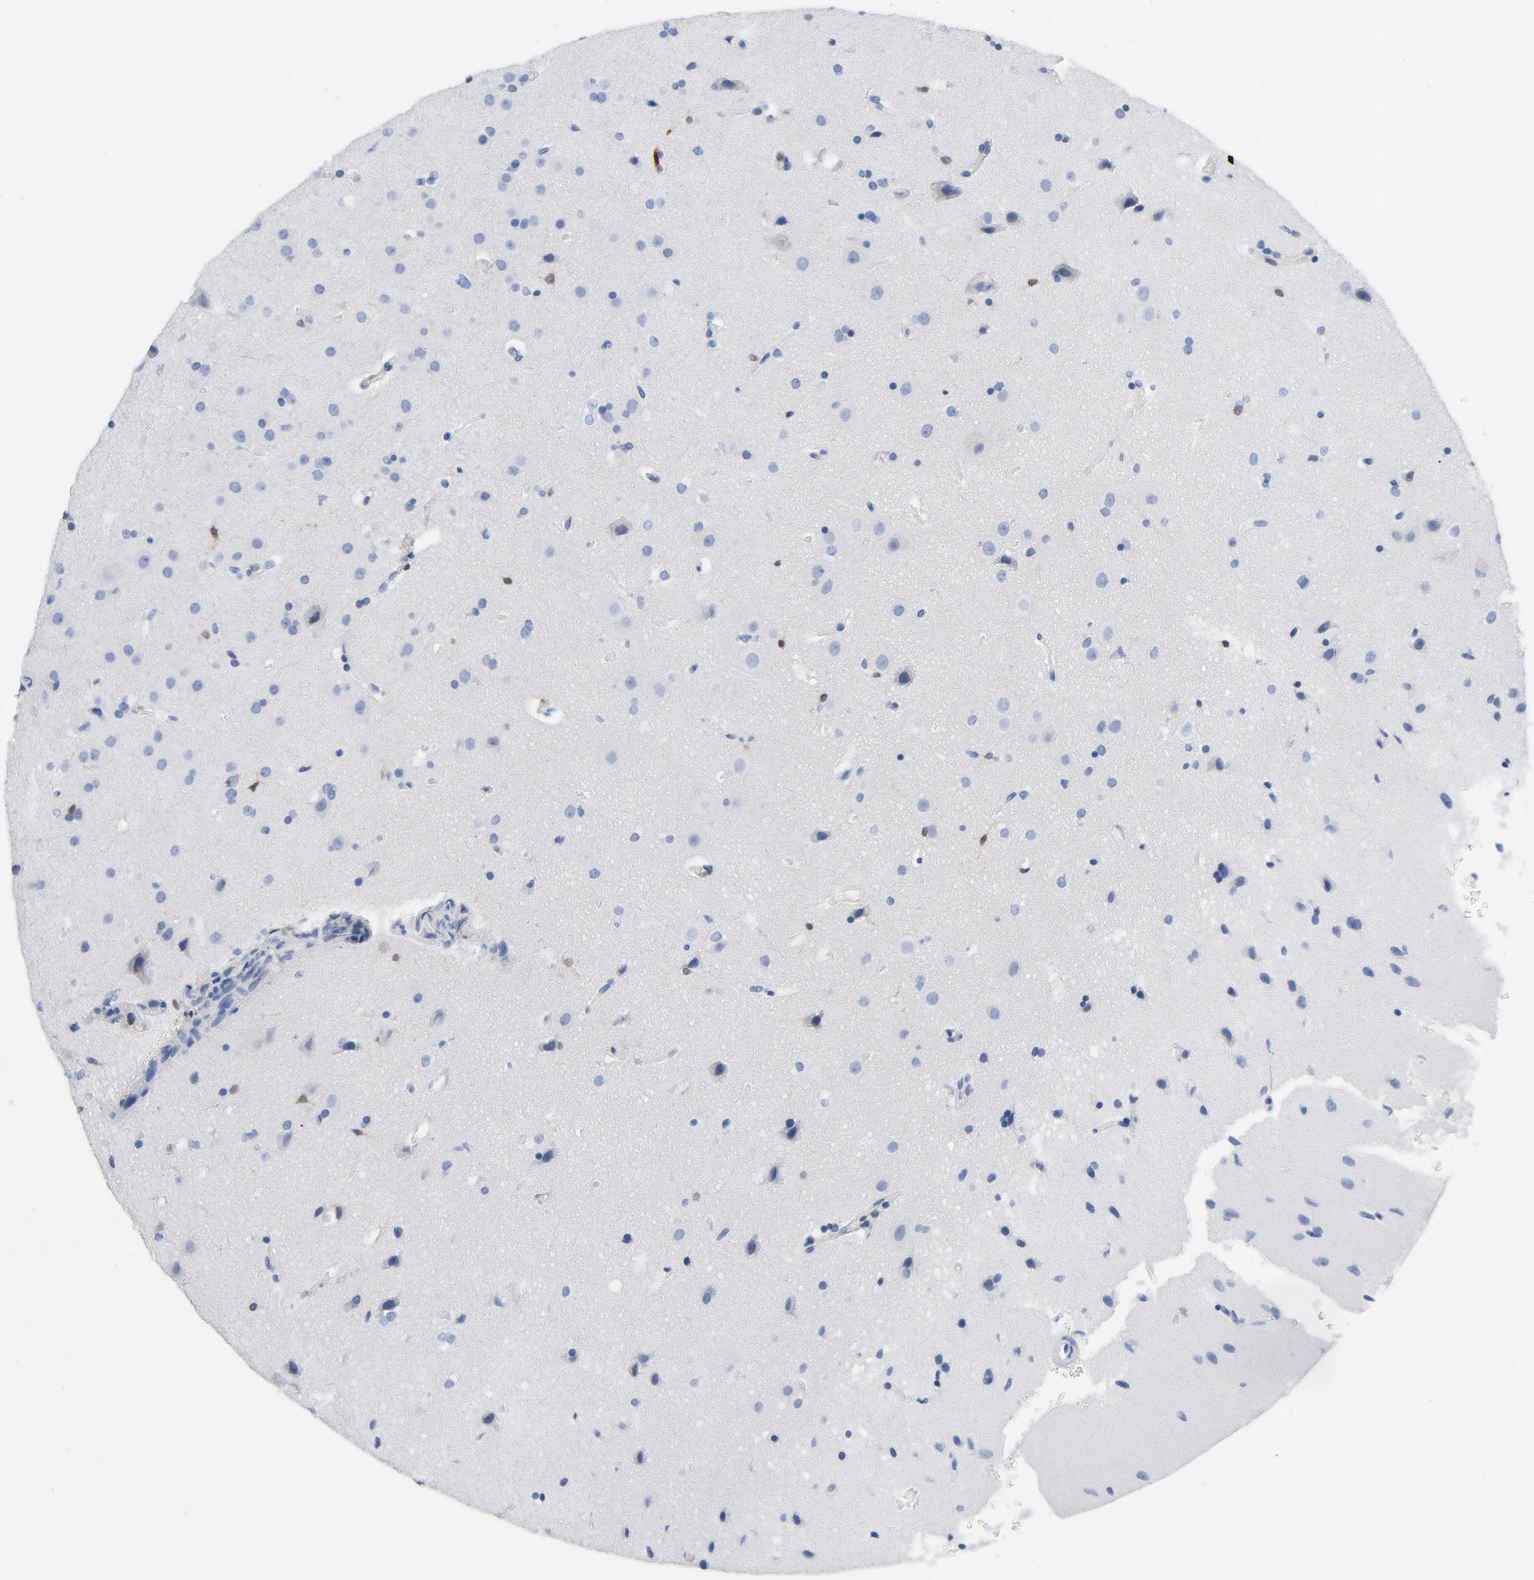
{"staining": {"intensity": "negative", "quantity": "none", "location": "none"}, "tissue": "glioma", "cell_type": "Tumor cells", "image_type": "cancer", "snomed": [{"axis": "morphology", "description": "Glioma, malignant, Low grade"}, {"axis": "topography", "description": "Cerebral cortex"}], "caption": "Protein analysis of low-grade glioma (malignant) displays no significant staining in tumor cells.", "gene": "NCF1", "patient": {"sex": "female", "age": 47}}